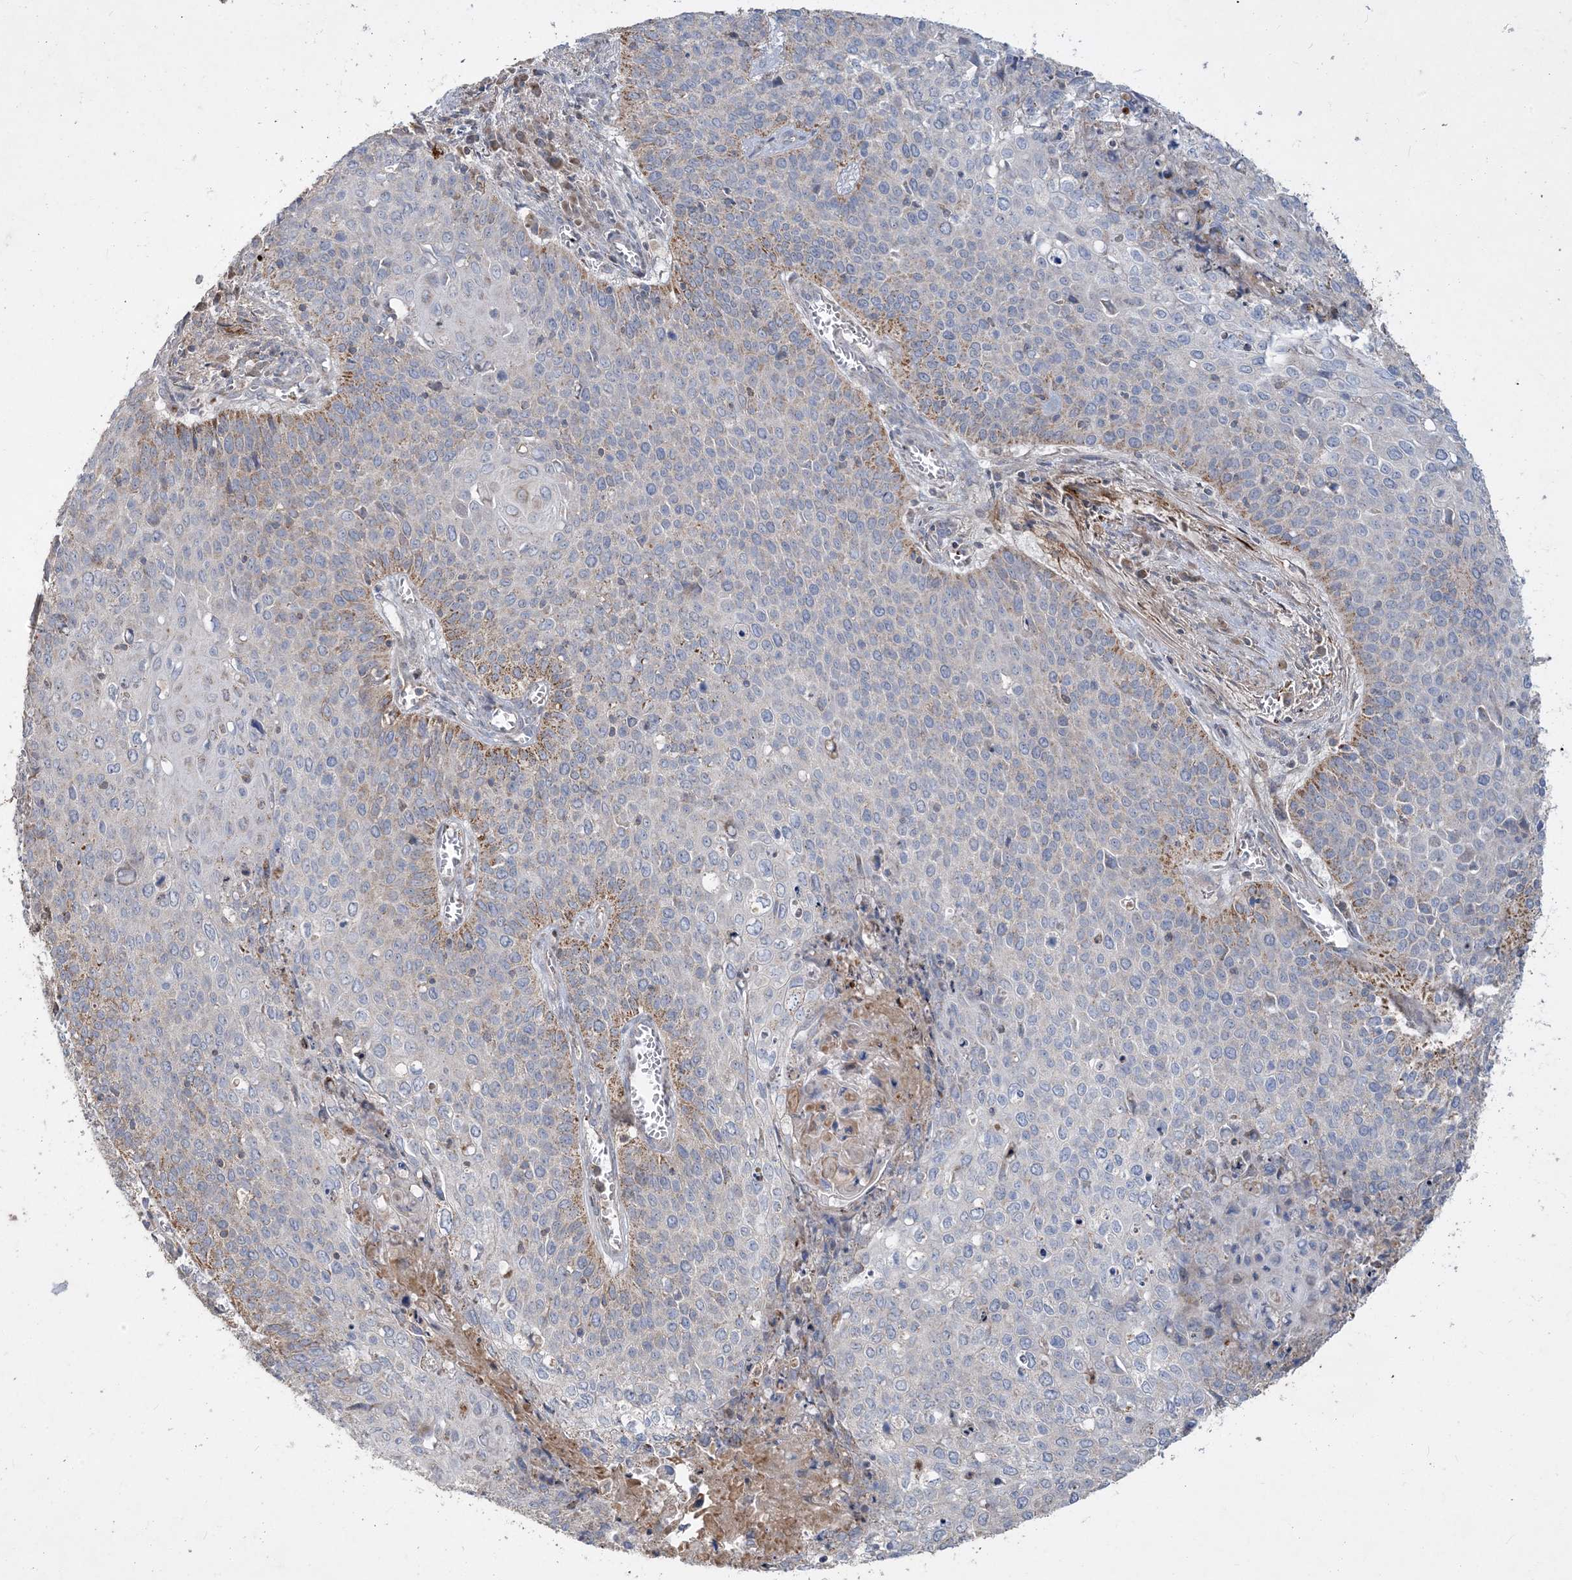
{"staining": {"intensity": "moderate", "quantity": "<25%", "location": "cytoplasmic/membranous"}, "tissue": "cervical cancer", "cell_type": "Tumor cells", "image_type": "cancer", "snomed": [{"axis": "morphology", "description": "Squamous cell carcinoma, NOS"}, {"axis": "topography", "description": "Cervix"}], "caption": "Immunohistochemical staining of human squamous cell carcinoma (cervical) exhibits low levels of moderate cytoplasmic/membranous positivity in about <25% of tumor cells.", "gene": "ECHDC1", "patient": {"sex": "female", "age": 39}}